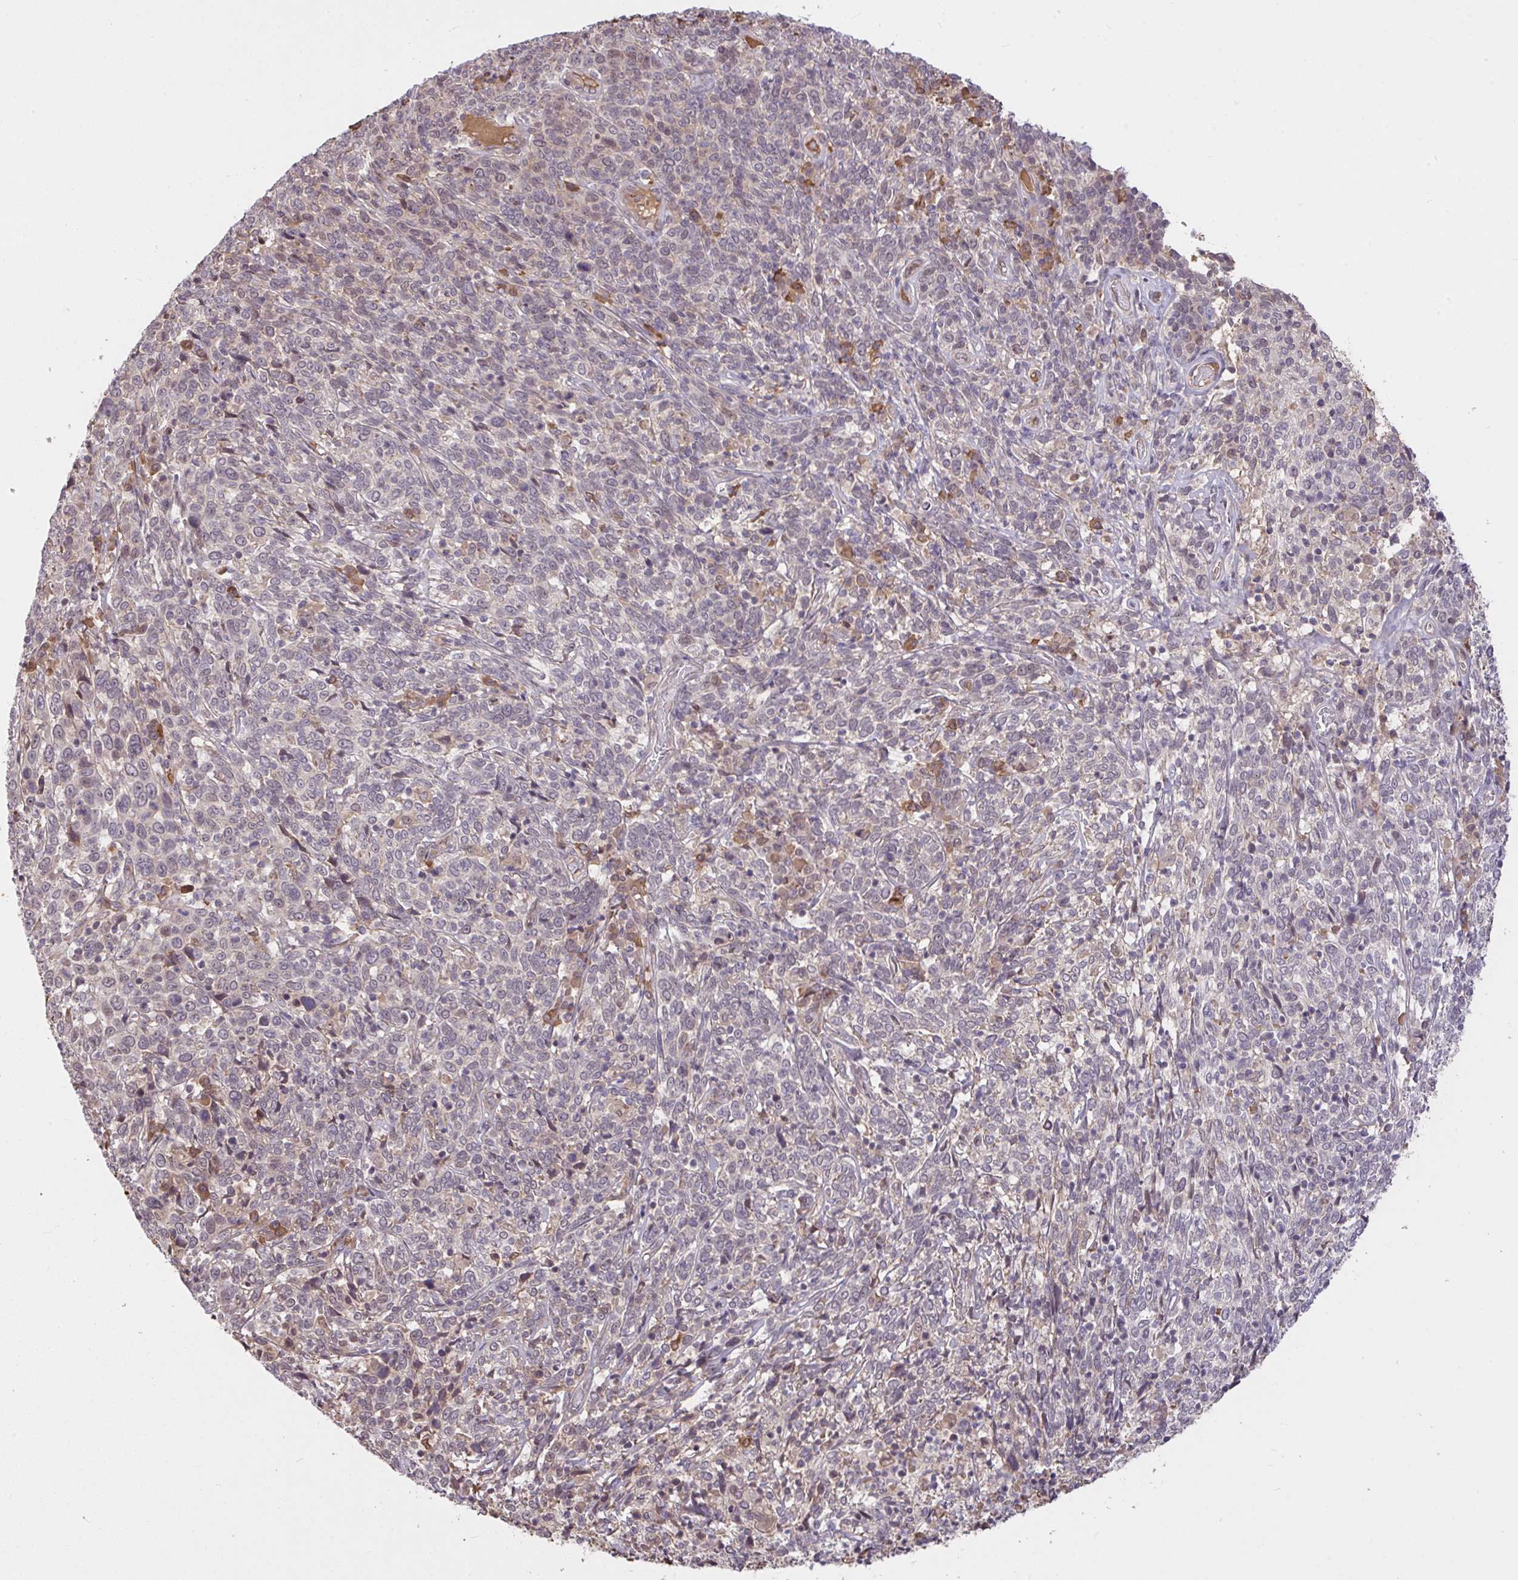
{"staining": {"intensity": "negative", "quantity": "none", "location": "none"}, "tissue": "cervical cancer", "cell_type": "Tumor cells", "image_type": "cancer", "snomed": [{"axis": "morphology", "description": "Squamous cell carcinoma, NOS"}, {"axis": "topography", "description": "Cervix"}], "caption": "IHC photomicrograph of human squamous cell carcinoma (cervical) stained for a protein (brown), which demonstrates no positivity in tumor cells.", "gene": "FCER1A", "patient": {"sex": "female", "age": 46}}